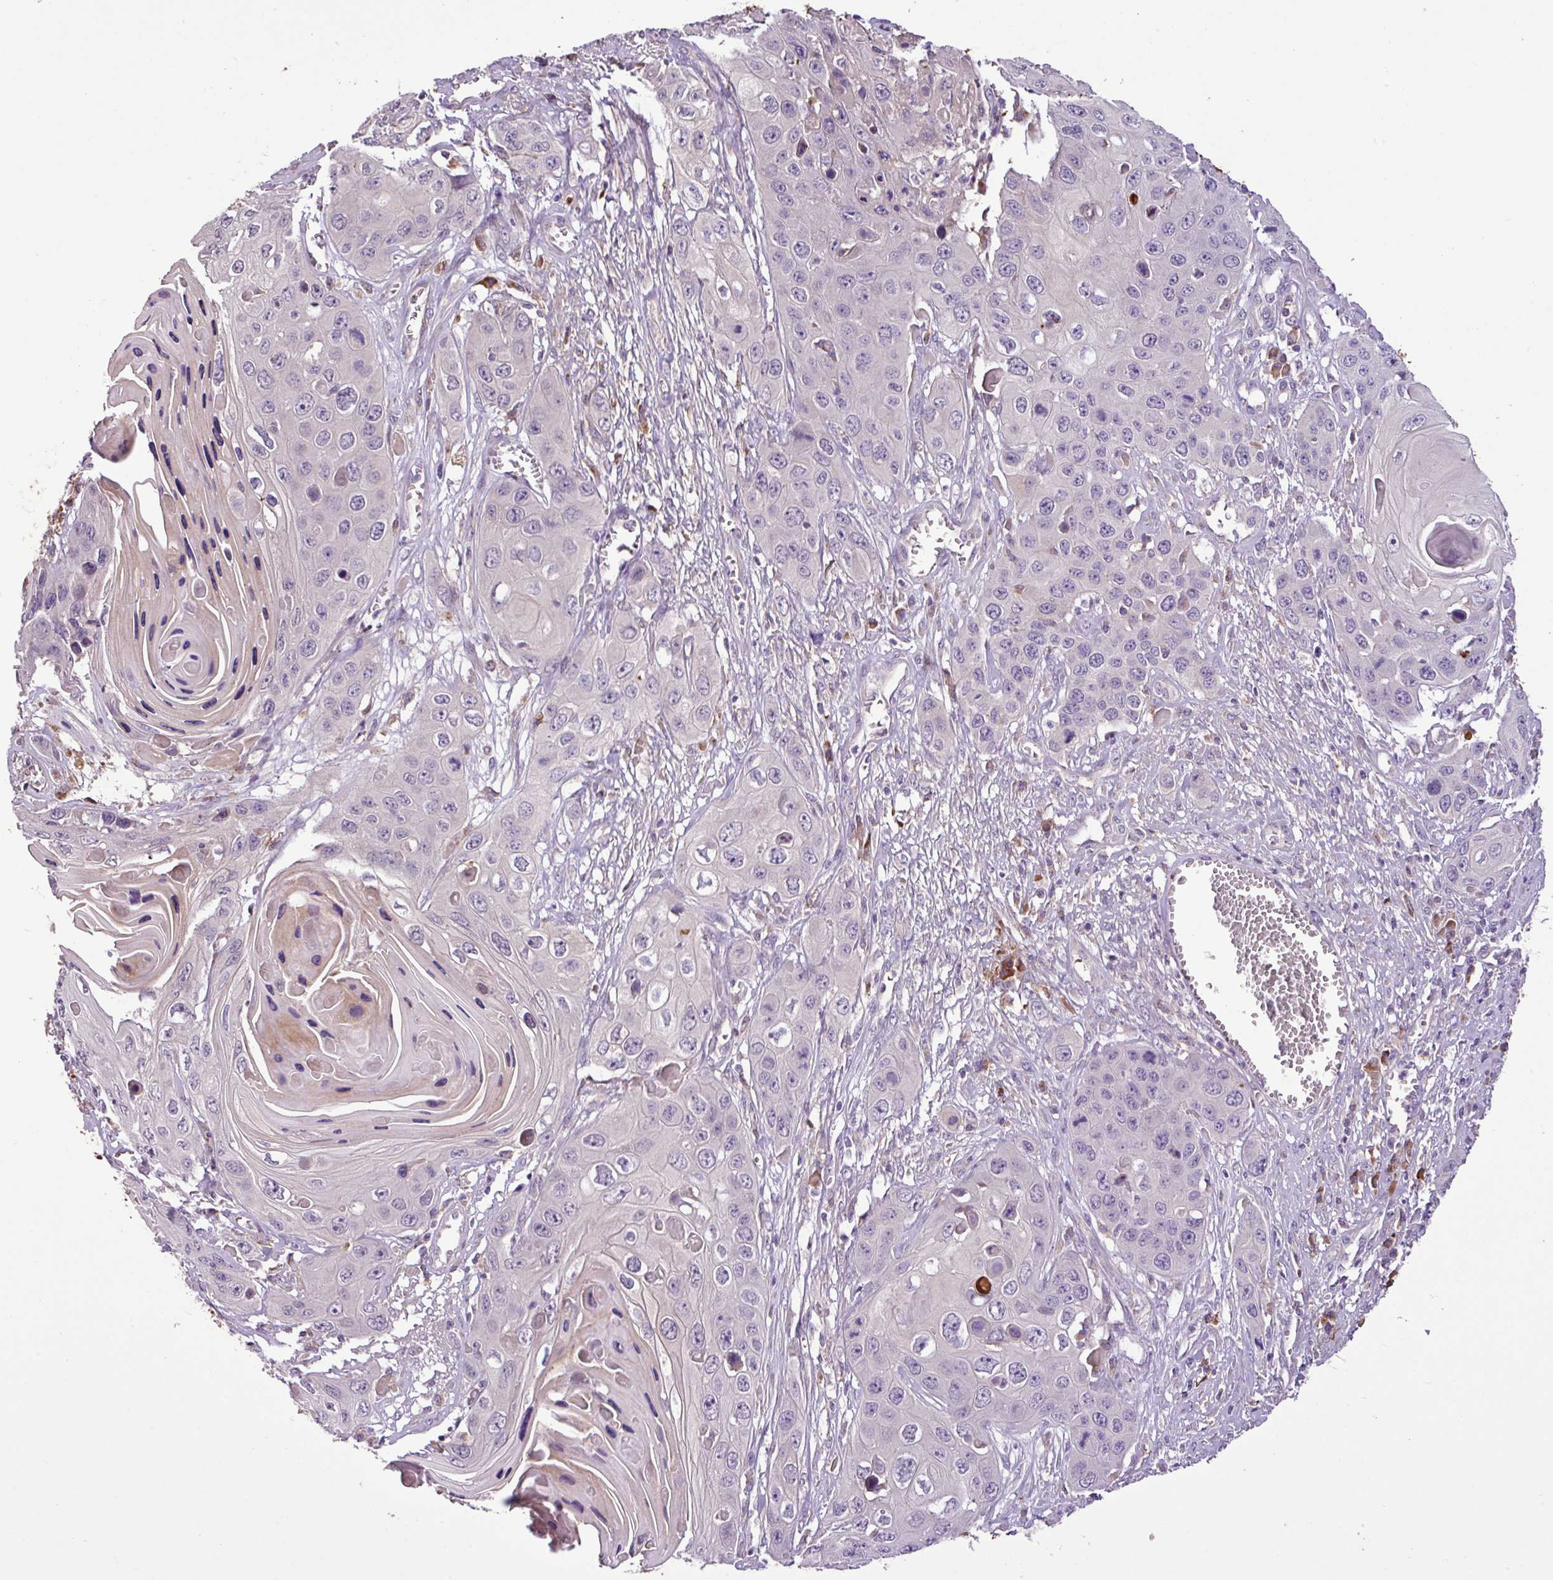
{"staining": {"intensity": "weak", "quantity": "<25%", "location": "cytoplasmic/membranous"}, "tissue": "skin cancer", "cell_type": "Tumor cells", "image_type": "cancer", "snomed": [{"axis": "morphology", "description": "Squamous cell carcinoma, NOS"}, {"axis": "topography", "description": "Skin"}], "caption": "IHC image of skin cancer (squamous cell carcinoma) stained for a protein (brown), which shows no expression in tumor cells.", "gene": "ZNF266", "patient": {"sex": "male", "age": 55}}